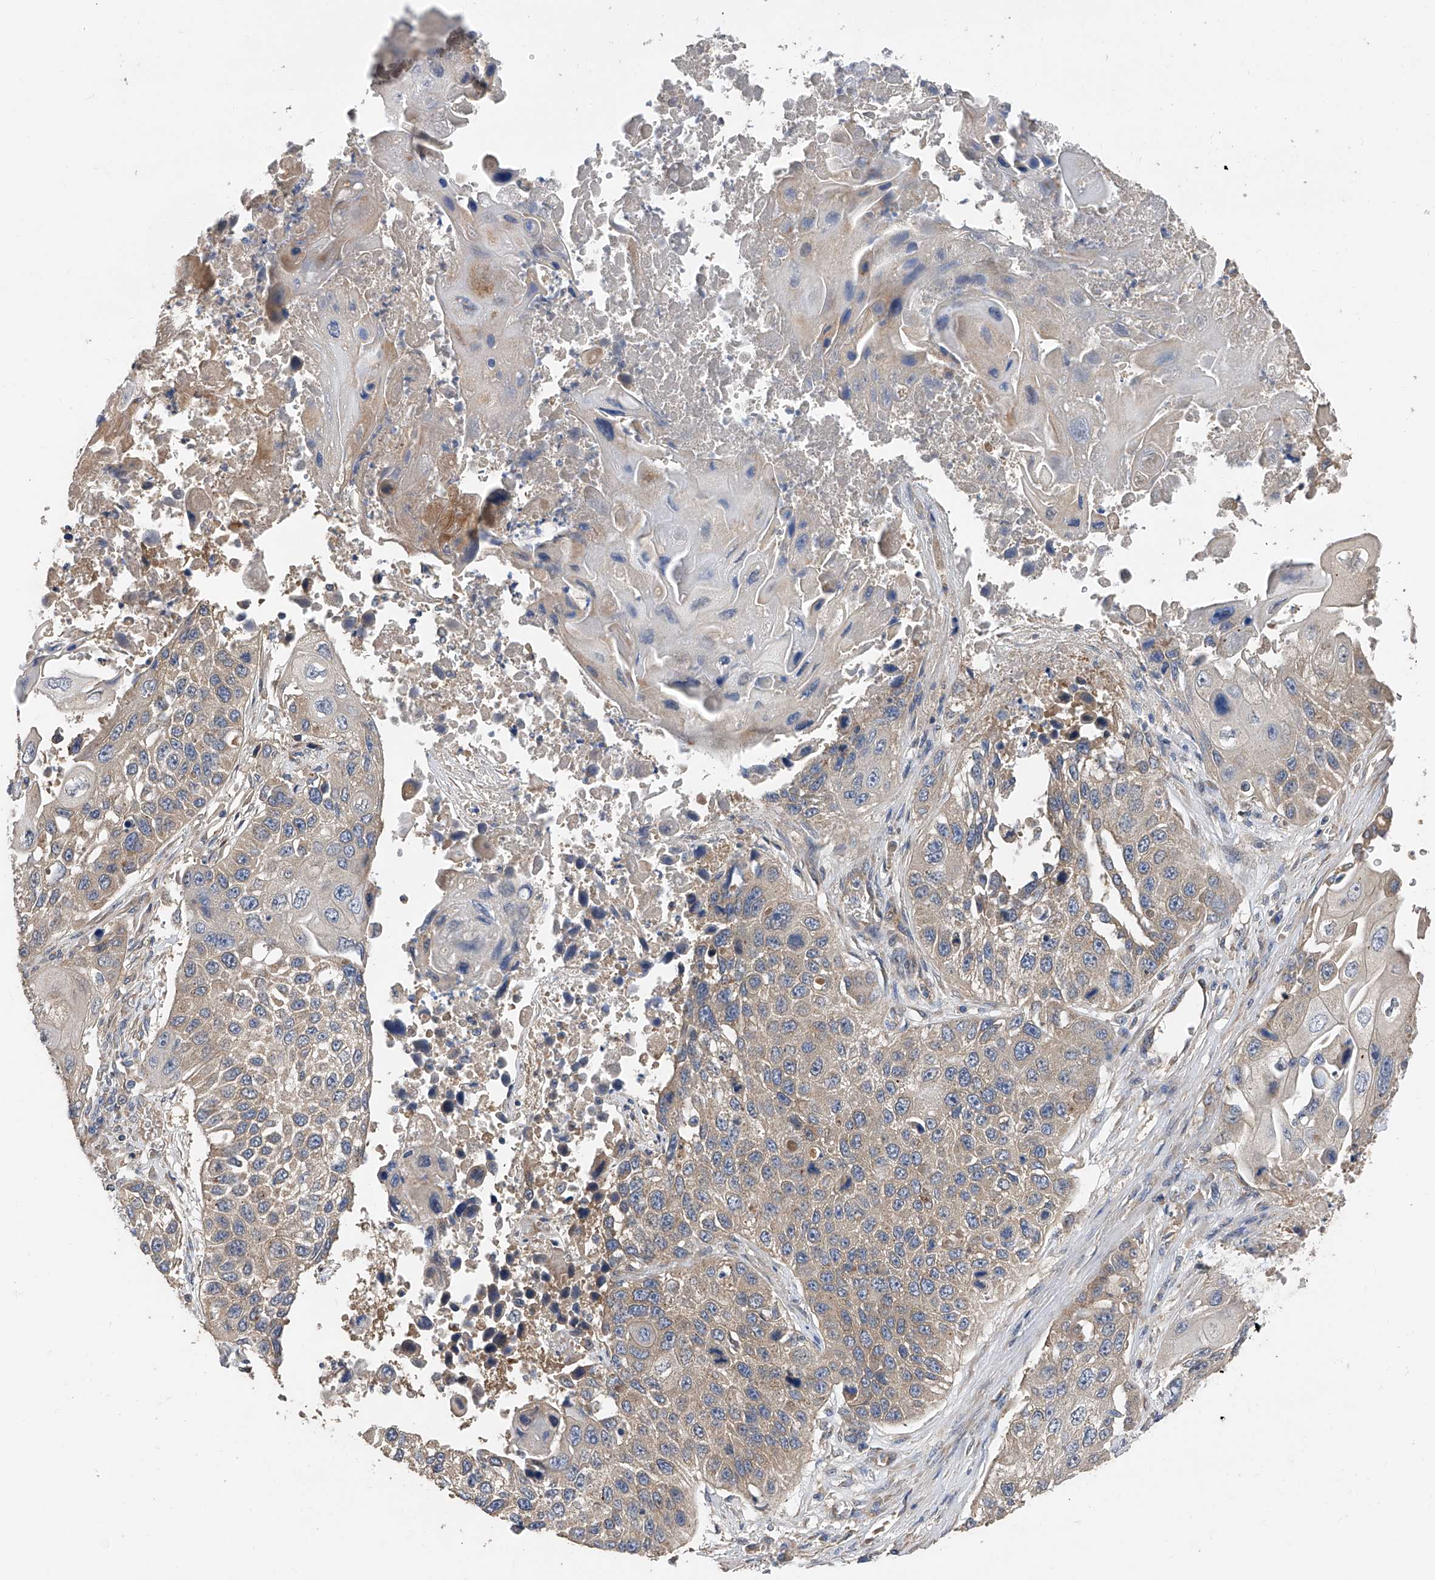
{"staining": {"intensity": "weak", "quantity": "25%-75%", "location": "cytoplasmic/membranous"}, "tissue": "lung cancer", "cell_type": "Tumor cells", "image_type": "cancer", "snomed": [{"axis": "morphology", "description": "Squamous cell carcinoma, NOS"}, {"axis": "topography", "description": "Lung"}], "caption": "A low amount of weak cytoplasmic/membranous staining is appreciated in about 25%-75% of tumor cells in lung cancer (squamous cell carcinoma) tissue.", "gene": "PTK2", "patient": {"sex": "male", "age": 61}}